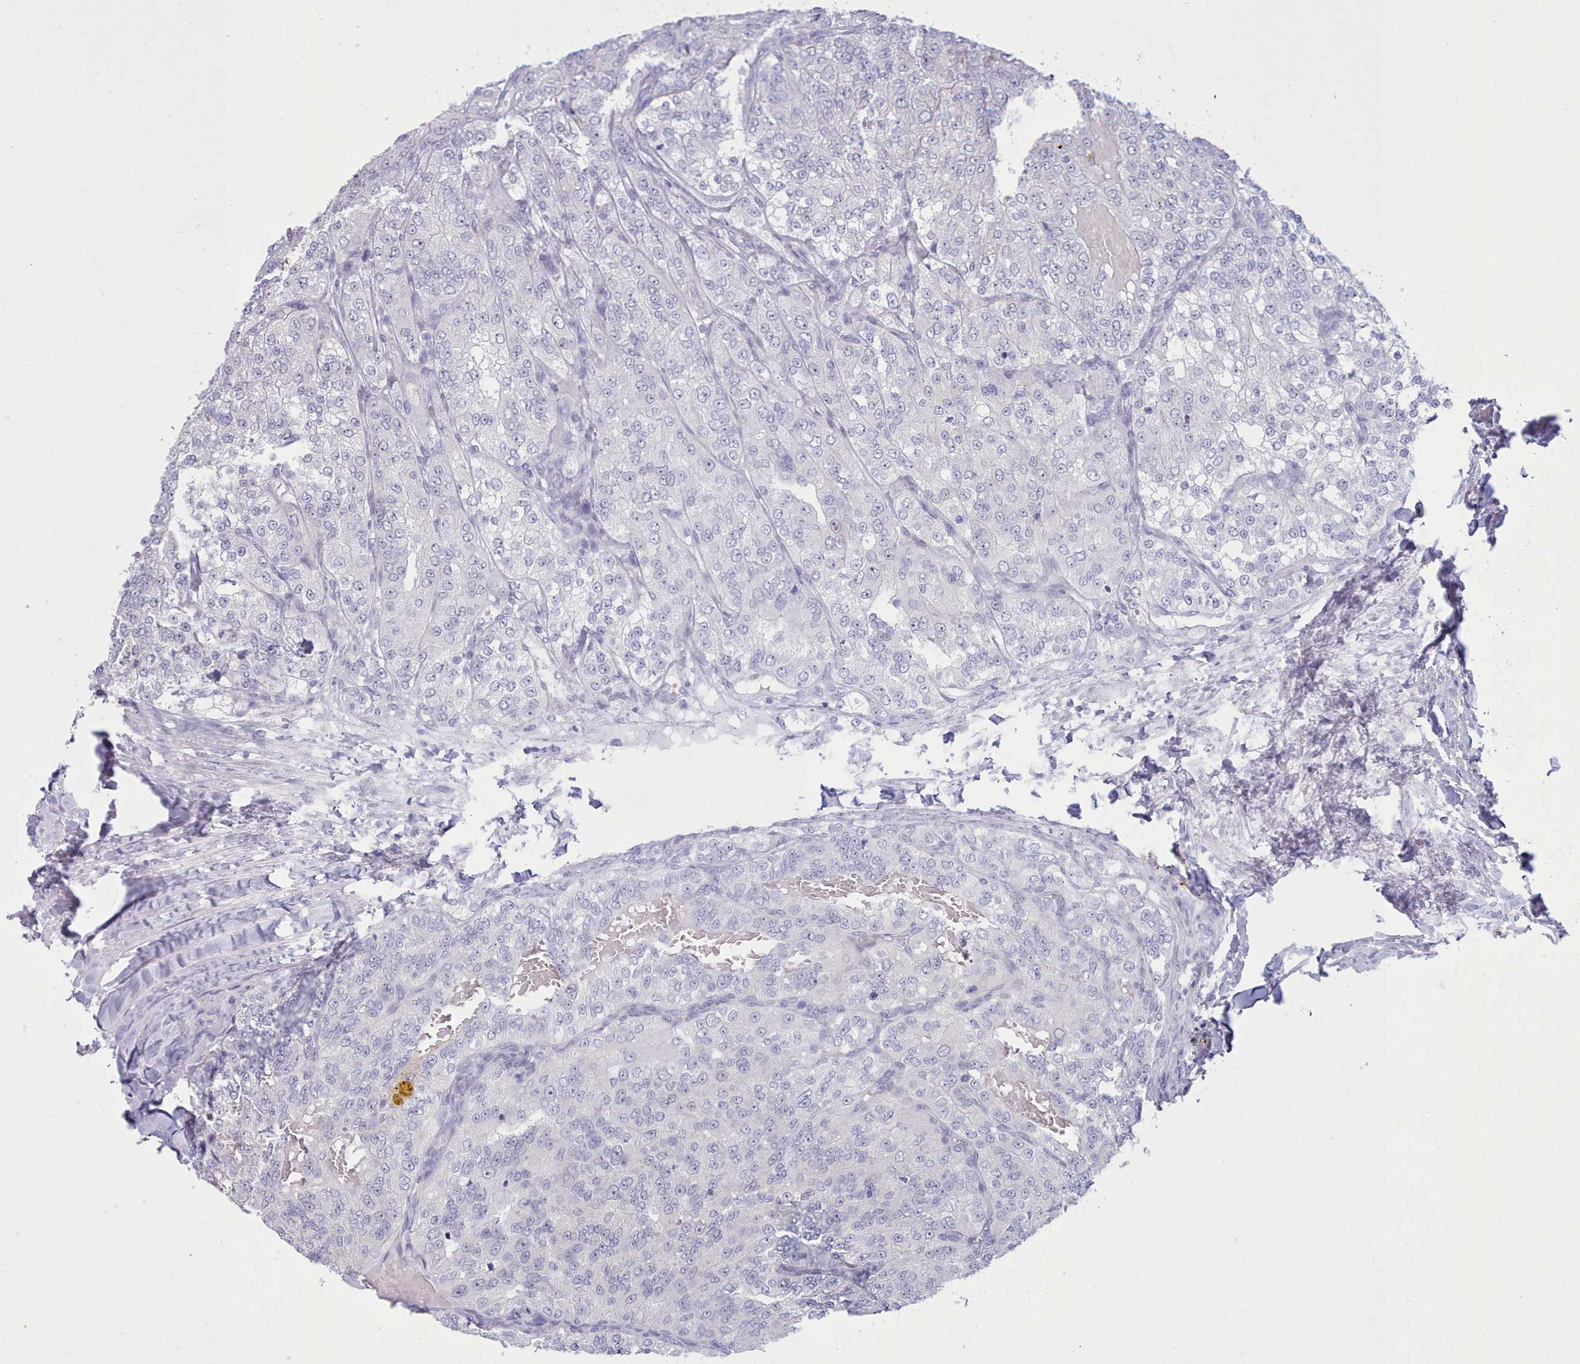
{"staining": {"intensity": "negative", "quantity": "none", "location": "none"}, "tissue": "renal cancer", "cell_type": "Tumor cells", "image_type": "cancer", "snomed": [{"axis": "morphology", "description": "Adenocarcinoma, NOS"}, {"axis": "topography", "description": "Kidney"}], "caption": "There is no significant positivity in tumor cells of renal cancer.", "gene": "TMEM253", "patient": {"sex": "female", "age": 63}}